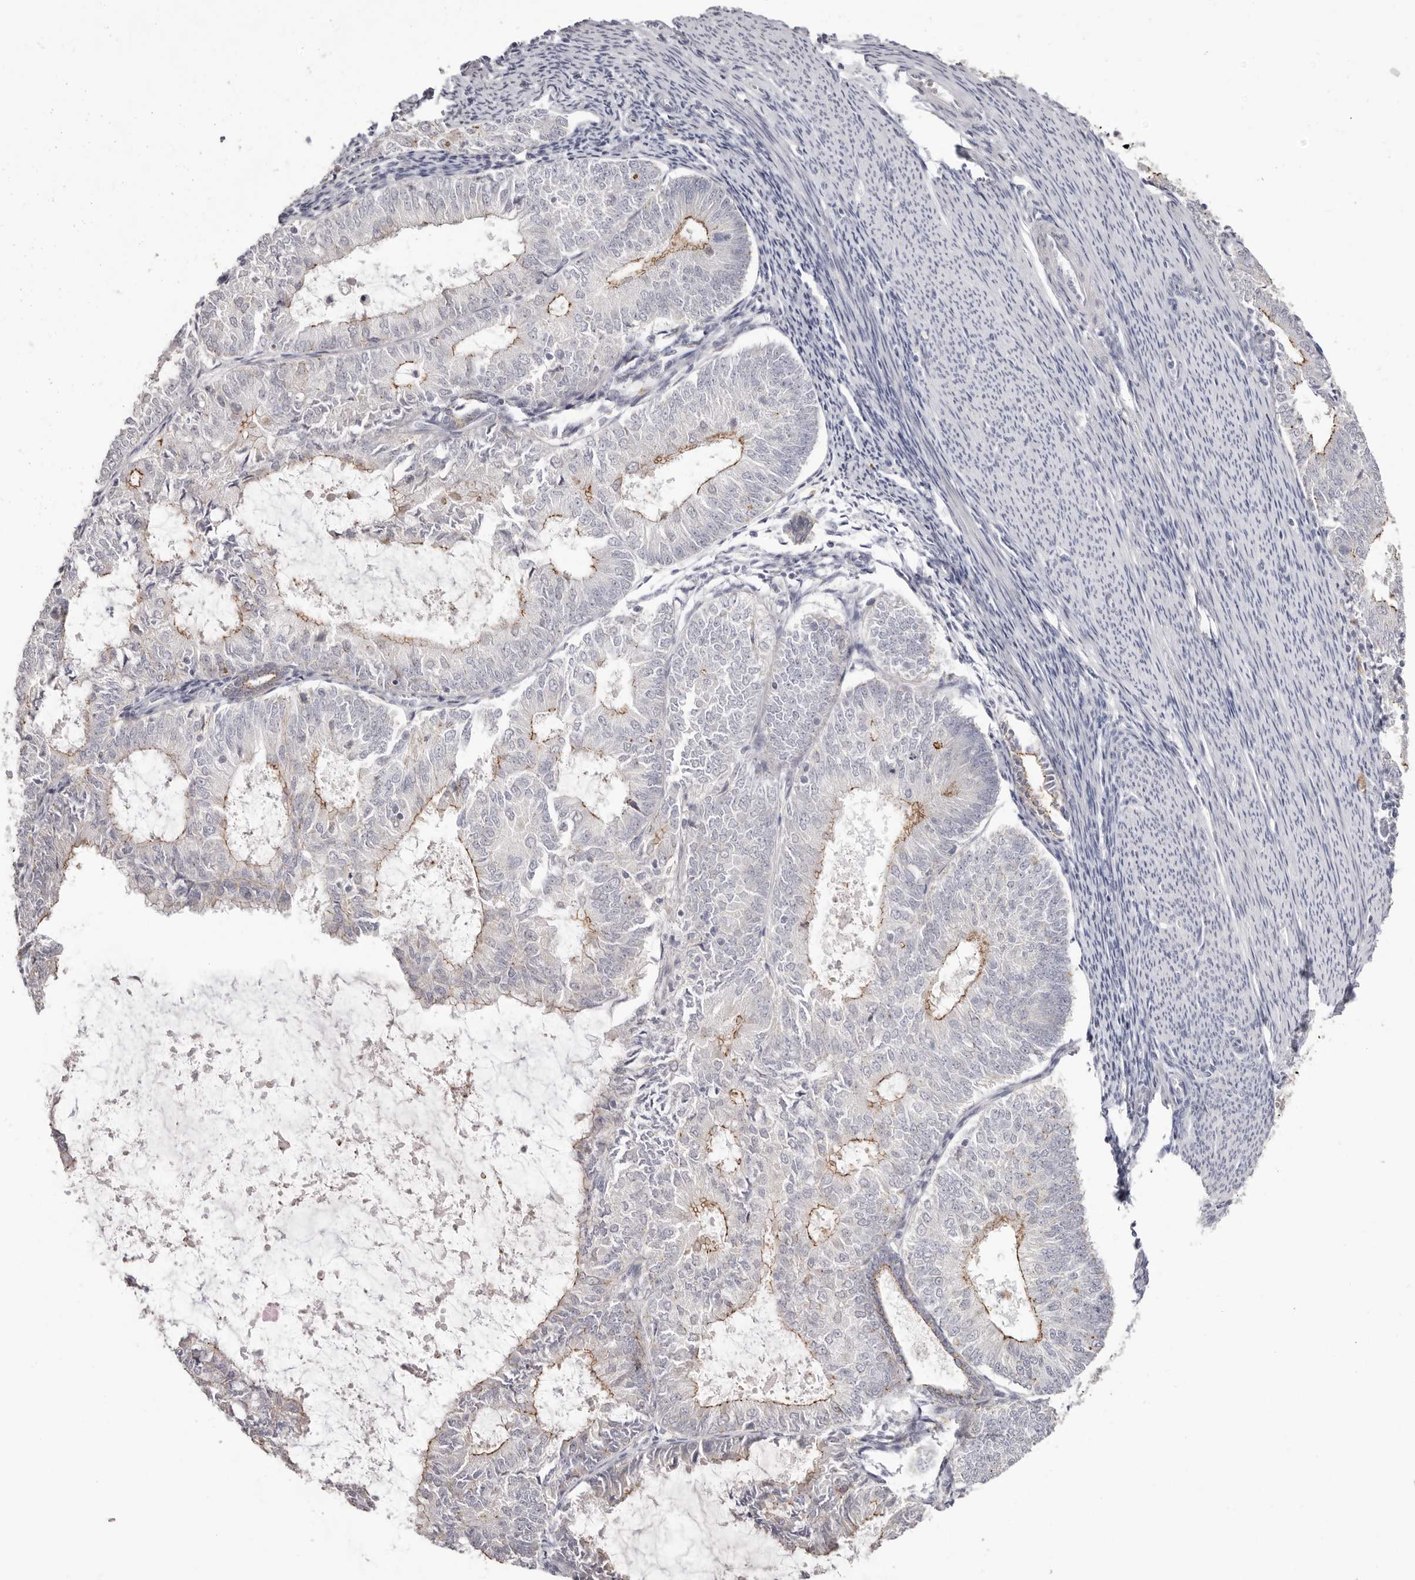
{"staining": {"intensity": "moderate", "quantity": "<25%", "location": "cytoplasmic/membranous"}, "tissue": "endometrial cancer", "cell_type": "Tumor cells", "image_type": "cancer", "snomed": [{"axis": "morphology", "description": "Adenocarcinoma, NOS"}, {"axis": "topography", "description": "Endometrium"}], "caption": "Human endometrial cancer stained with a protein marker exhibits moderate staining in tumor cells.", "gene": "PCDHB6", "patient": {"sex": "female", "age": 57}}